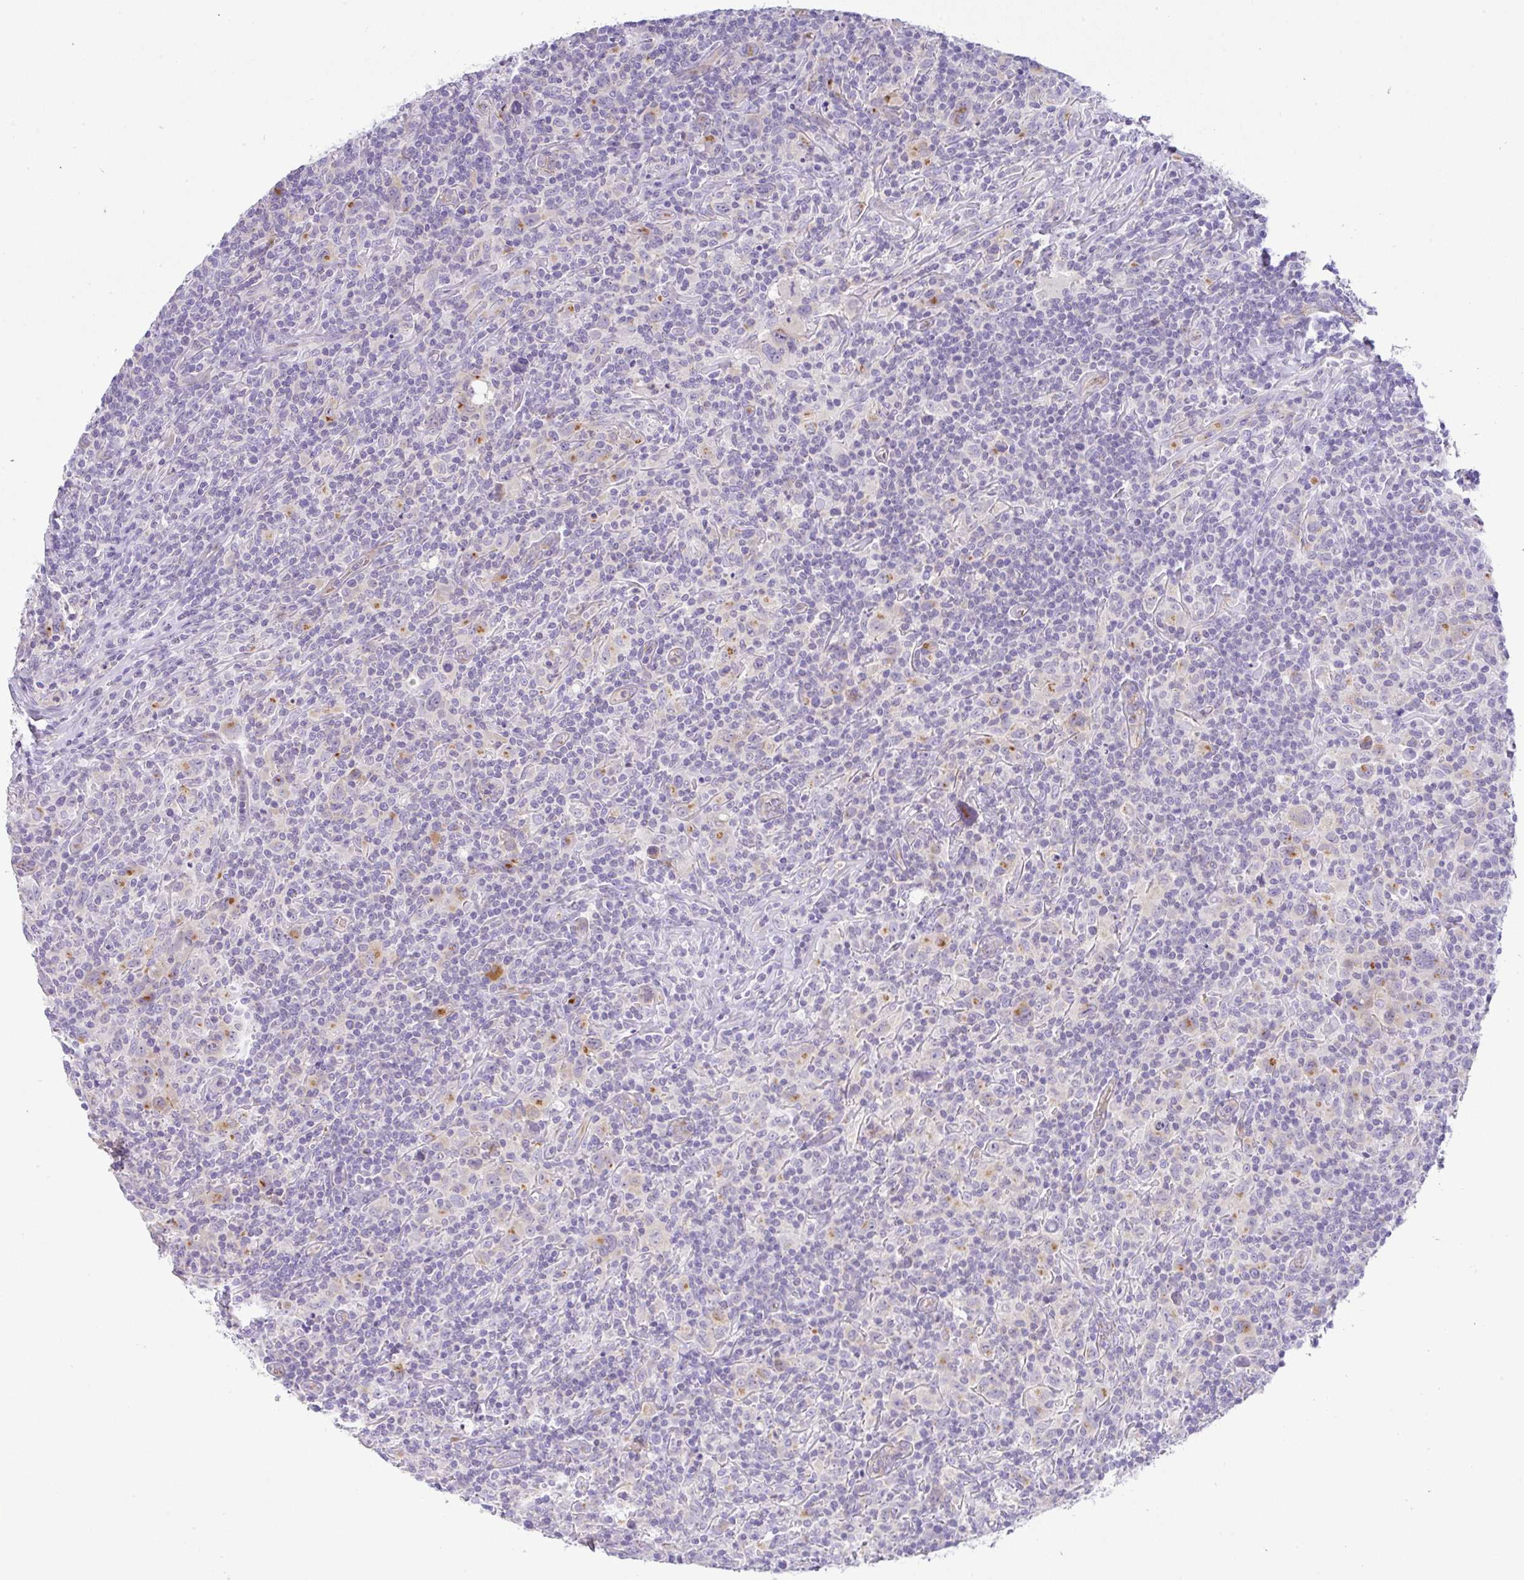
{"staining": {"intensity": "moderate", "quantity": "<25%", "location": "cytoplasmic/membranous"}, "tissue": "lymphoma", "cell_type": "Tumor cells", "image_type": "cancer", "snomed": [{"axis": "morphology", "description": "Hodgkin's disease, NOS"}, {"axis": "topography", "description": "Lymph node"}], "caption": "Protein expression analysis of human lymphoma reveals moderate cytoplasmic/membranous expression in approximately <25% of tumor cells. (brown staining indicates protein expression, while blue staining denotes nuclei).", "gene": "FAM177A1", "patient": {"sex": "female", "age": 18}}